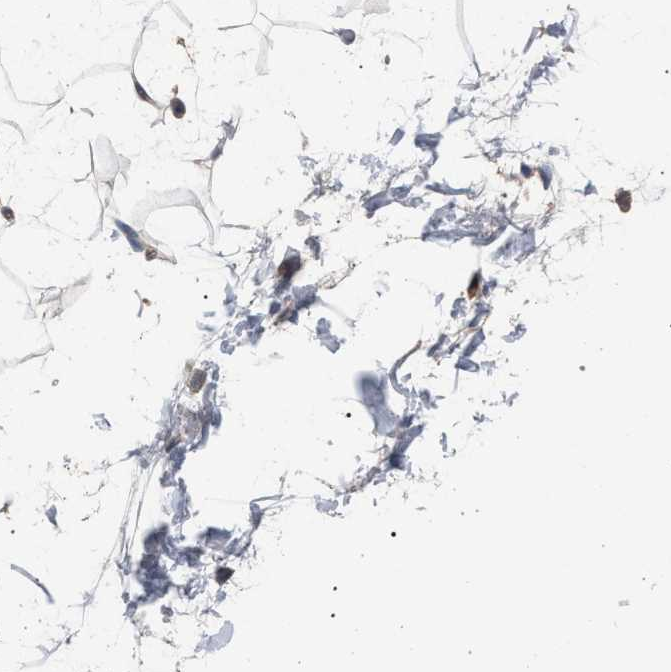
{"staining": {"intensity": "weak", "quantity": ">75%", "location": "cytoplasmic/membranous"}, "tissue": "adipose tissue", "cell_type": "Adipocytes", "image_type": "normal", "snomed": [{"axis": "morphology", "description": "Normal tissue, NOS"}, {"axis": "topography", "description": "Soft tissue"}], "caption": "Immunohistochemical staining of normal adipose tissue shows weak cytoplasmic/membranous protein staining in about >75% of adipocytes.", "gene": "TECPR1", "patient": {"sex": "male", "age": 72}}